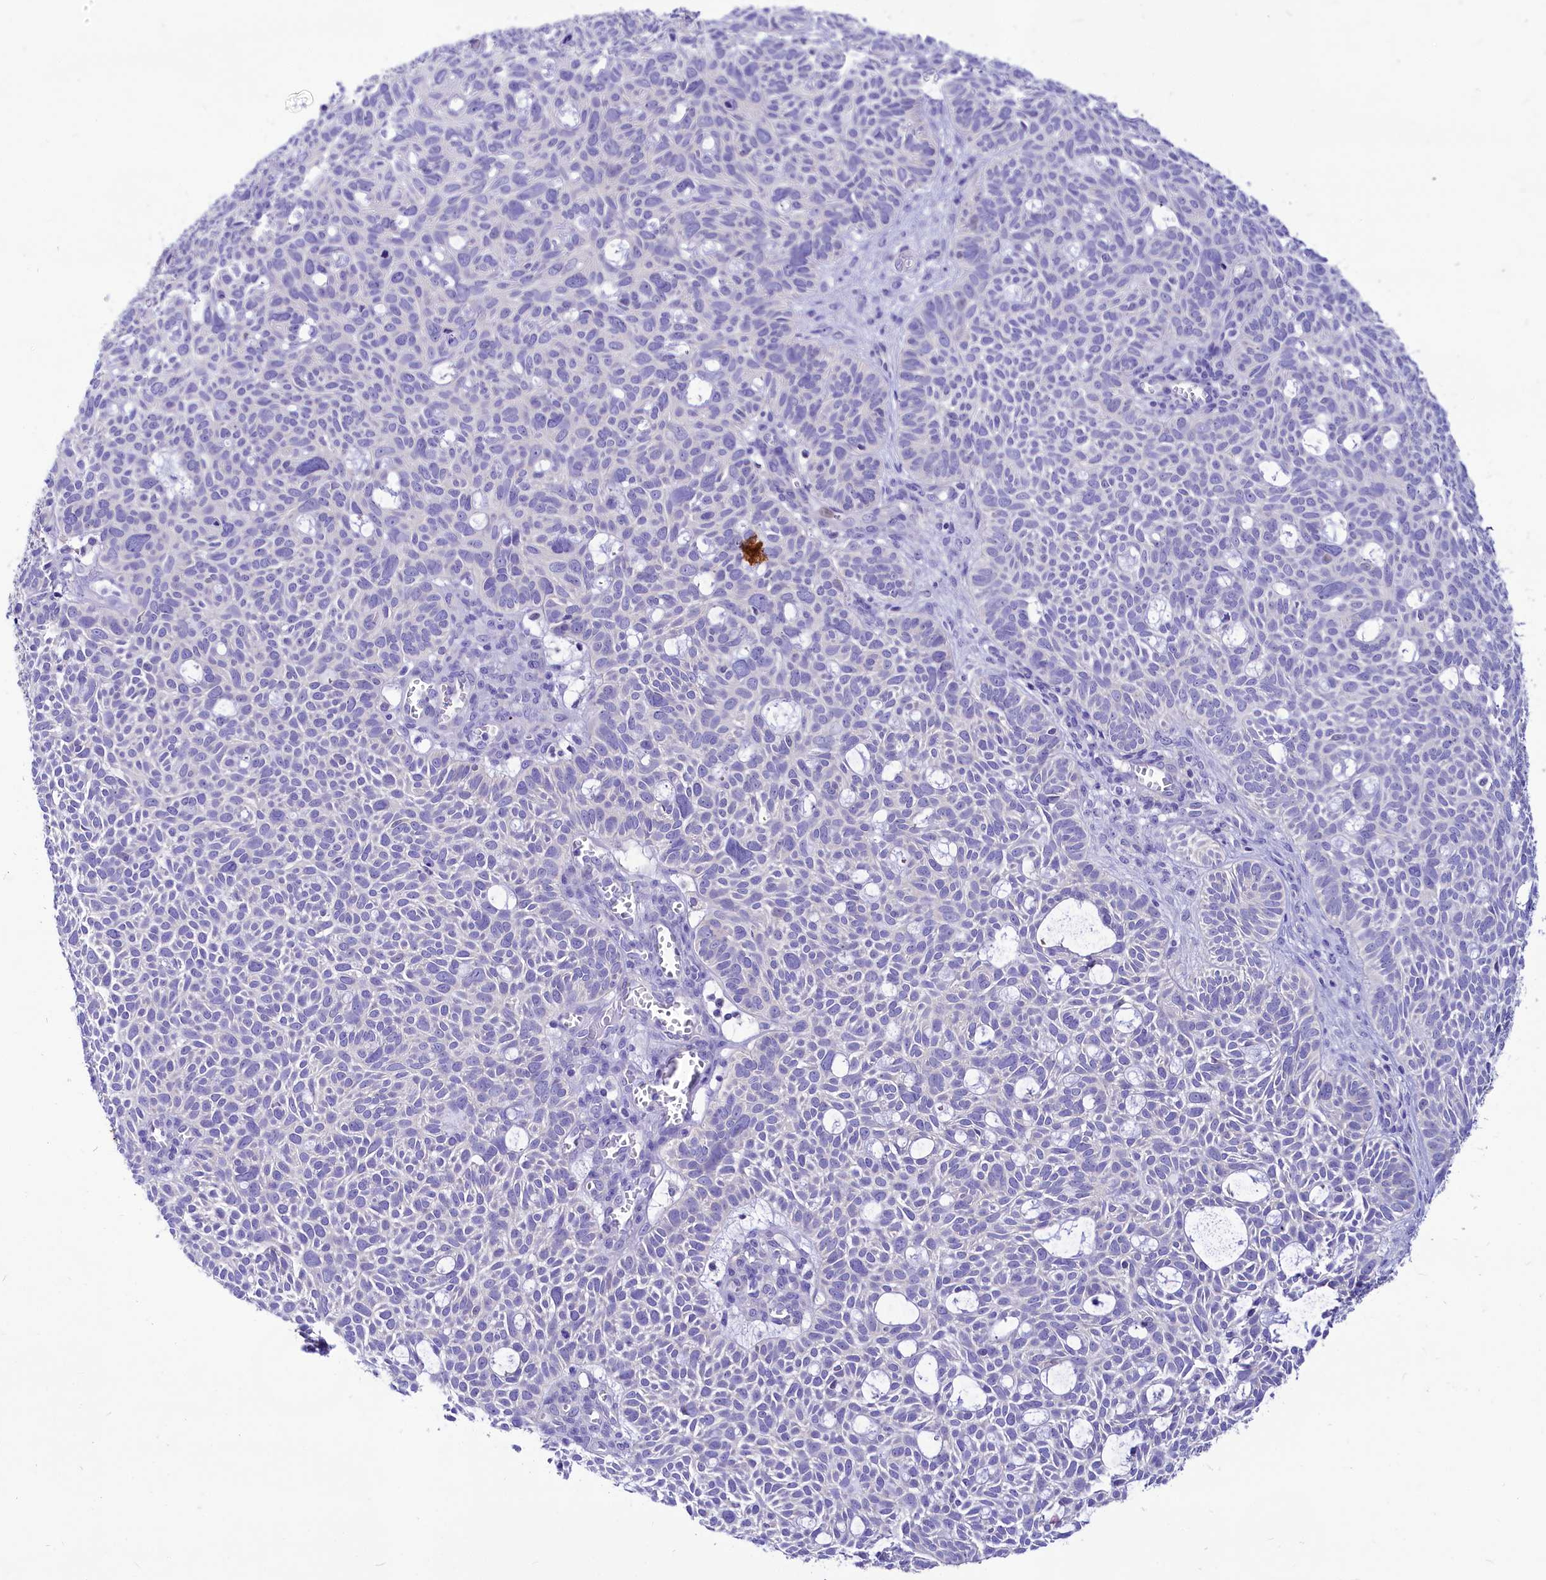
{"staining": {"intensity": "negative", "quantity": "none", "location": "none"}, "tissue": "skin cancer", "cell_type": "Tumor cells", "image_type": "cancer", "snomed": [{"axis": "morphology", "description": "Basal cell carcinoma"}, {"axis": "topography", "description": "Skin"}], "caption": "Immunohistochemical staining of skin cancer (basal cell carcinoma) exhibits no significant staining in tumor cells.", "gene": "ABHD5", "patient": {"sex": "male", "age": 69}}